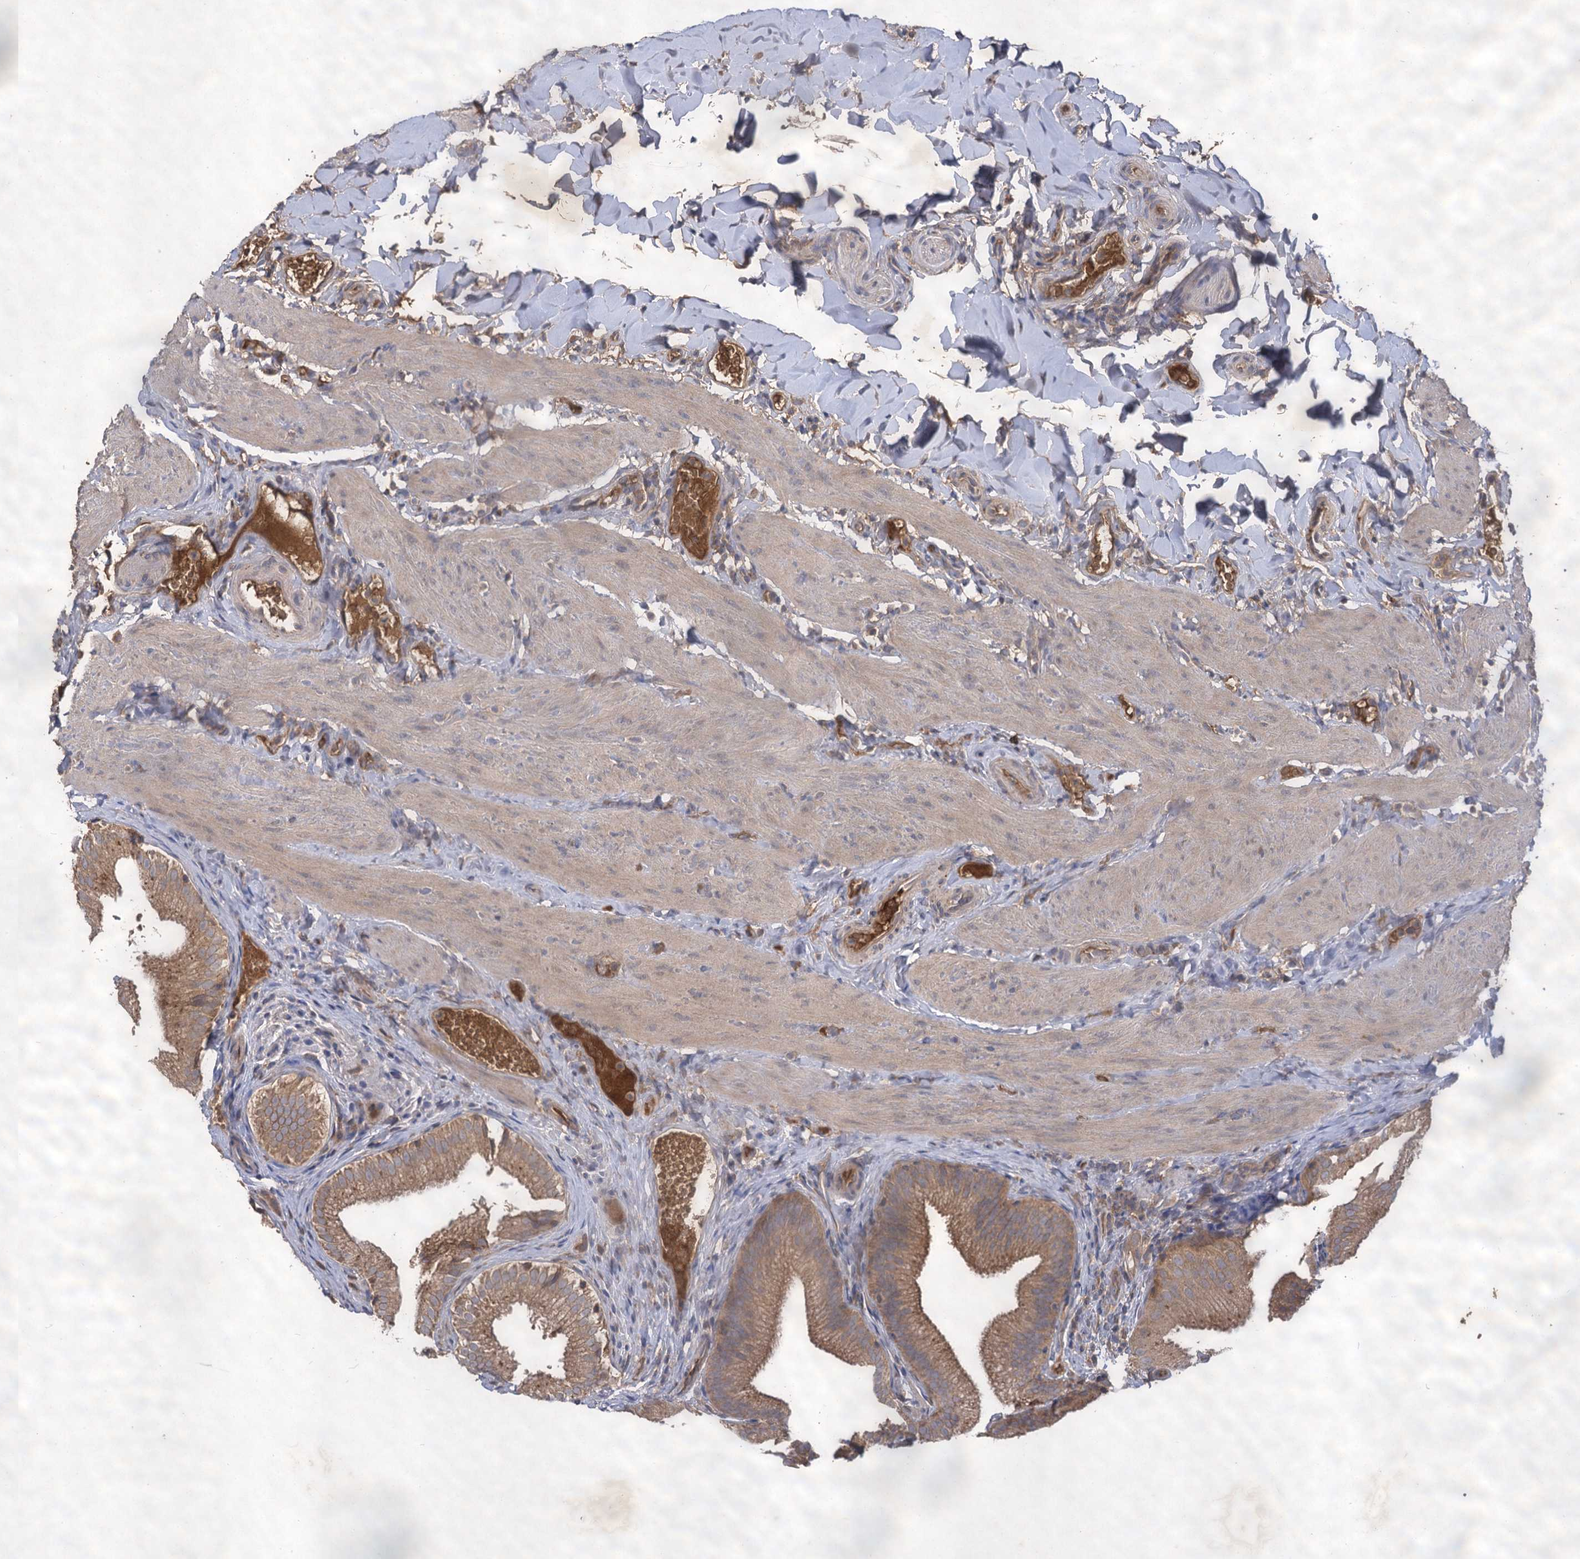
{"staining": {"intensity": "moderate", "quantity": ">75%", "location": "cytoplasmic/membranous"}, "tissue": "gallbladder", "cell_type": "Glandular cells", "image_type": "normal", "snomed": [{"axis": "morphology", "description": "Normal tissue, NOS"}, {"axis": "topography", "description": "Gallbladder"}], "caption": "Protein staining demonstrates moderate cytoplasmic/membranous positivity in about >75% of glandular cells in unremarkable gallbladder. (Brightfield microscopy of DAB IHC at high magnification).", "gene": "USP50", "patient": {"sex": "female", "age": 30}}